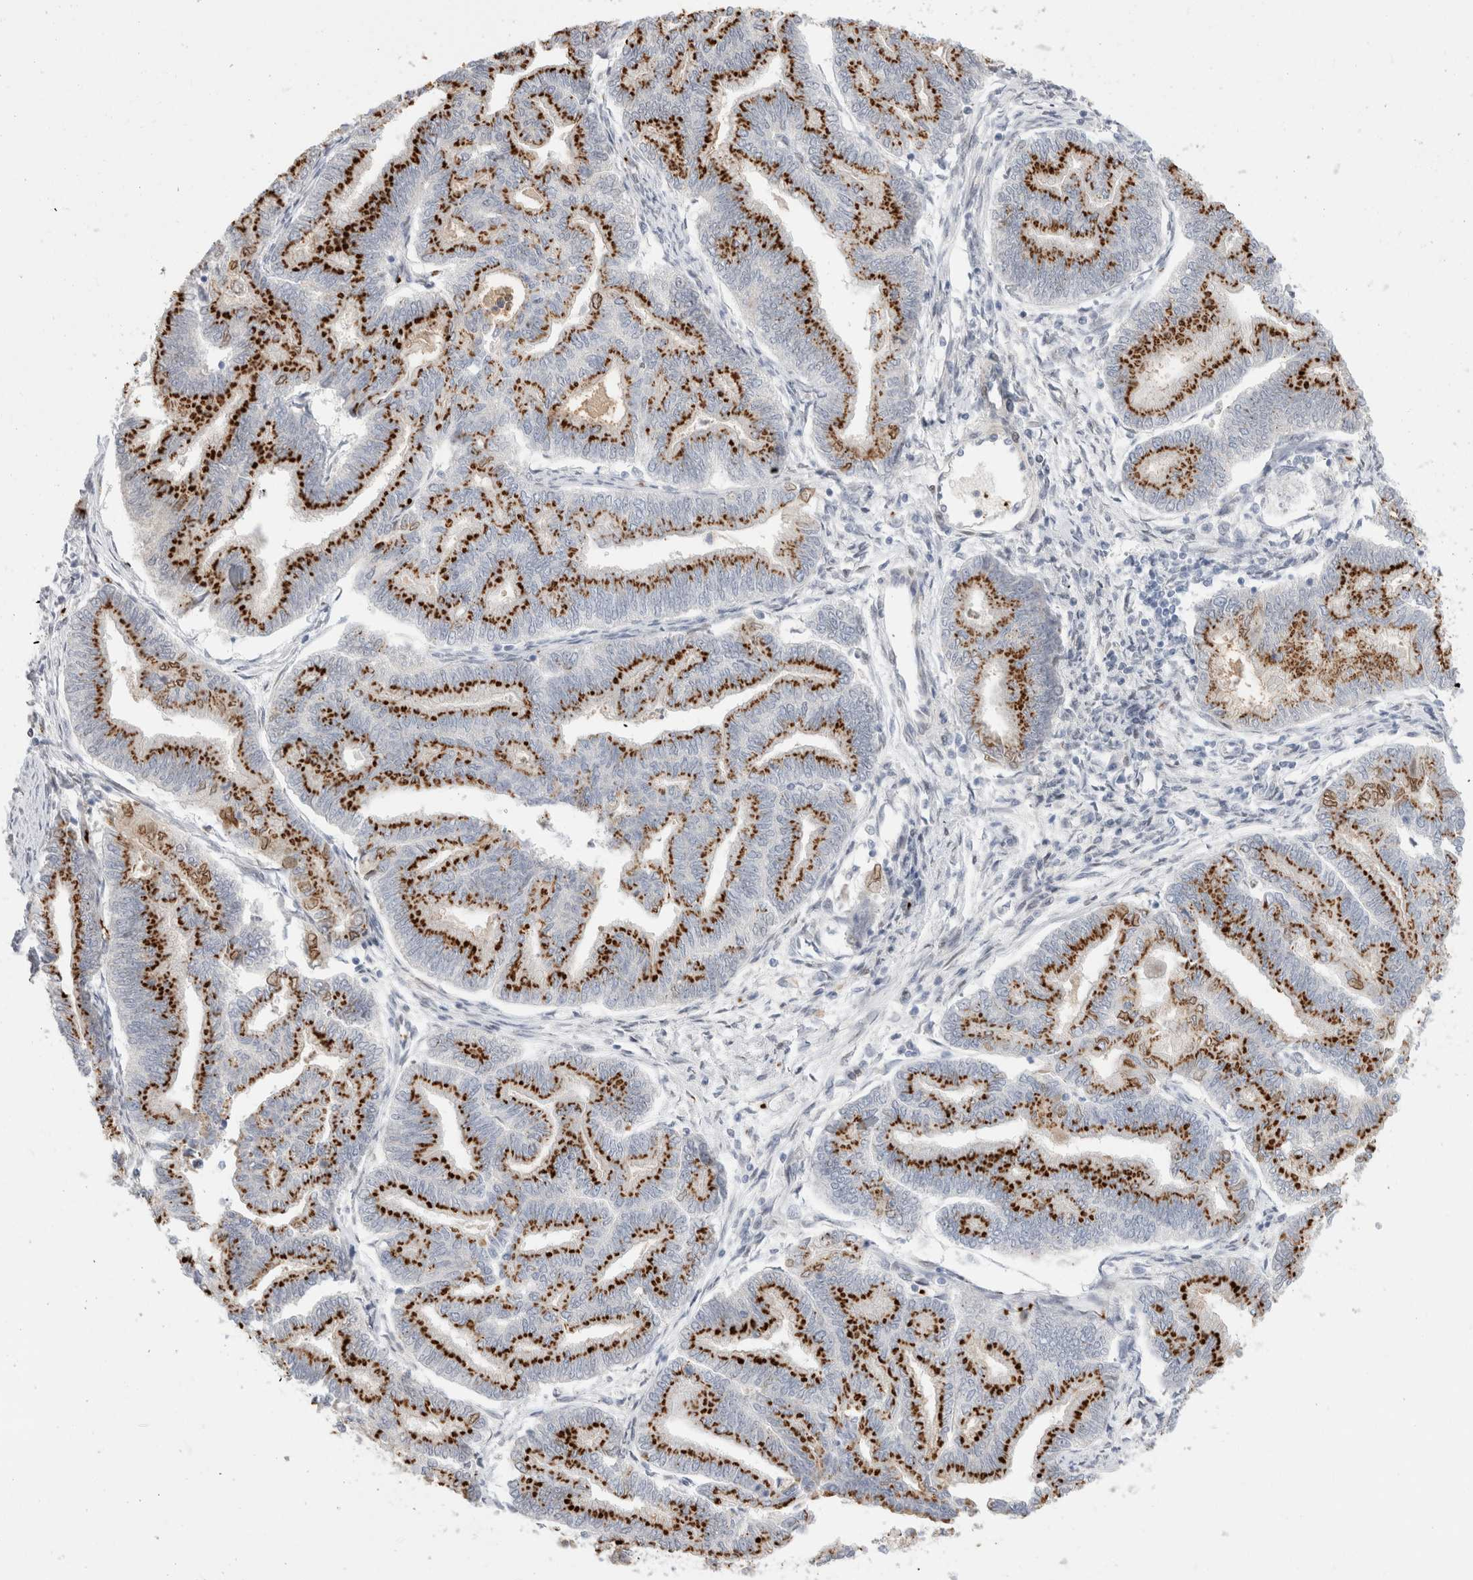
{"staining": {"intensity": "strong", "quantity": ">75%", "location": "cytoplasmic/membranous"}, "tissue": "endometrial cancer", "cell_type": "Tumor cells", "image_type": "cancer", "snomed": [{"axis": "morphology", "description": "Adenocarcinoma, NOS"}, {"axis": "topography", "description": "Endometrium"}], "caption": "A micrograph of adenocarcinoma (endometrial) stained for a protein shows strong cytoplasmic/membranous brown staining in tumor cells.", "gene": "VPS28", "patient": {"sex": "female", "age": 79}}